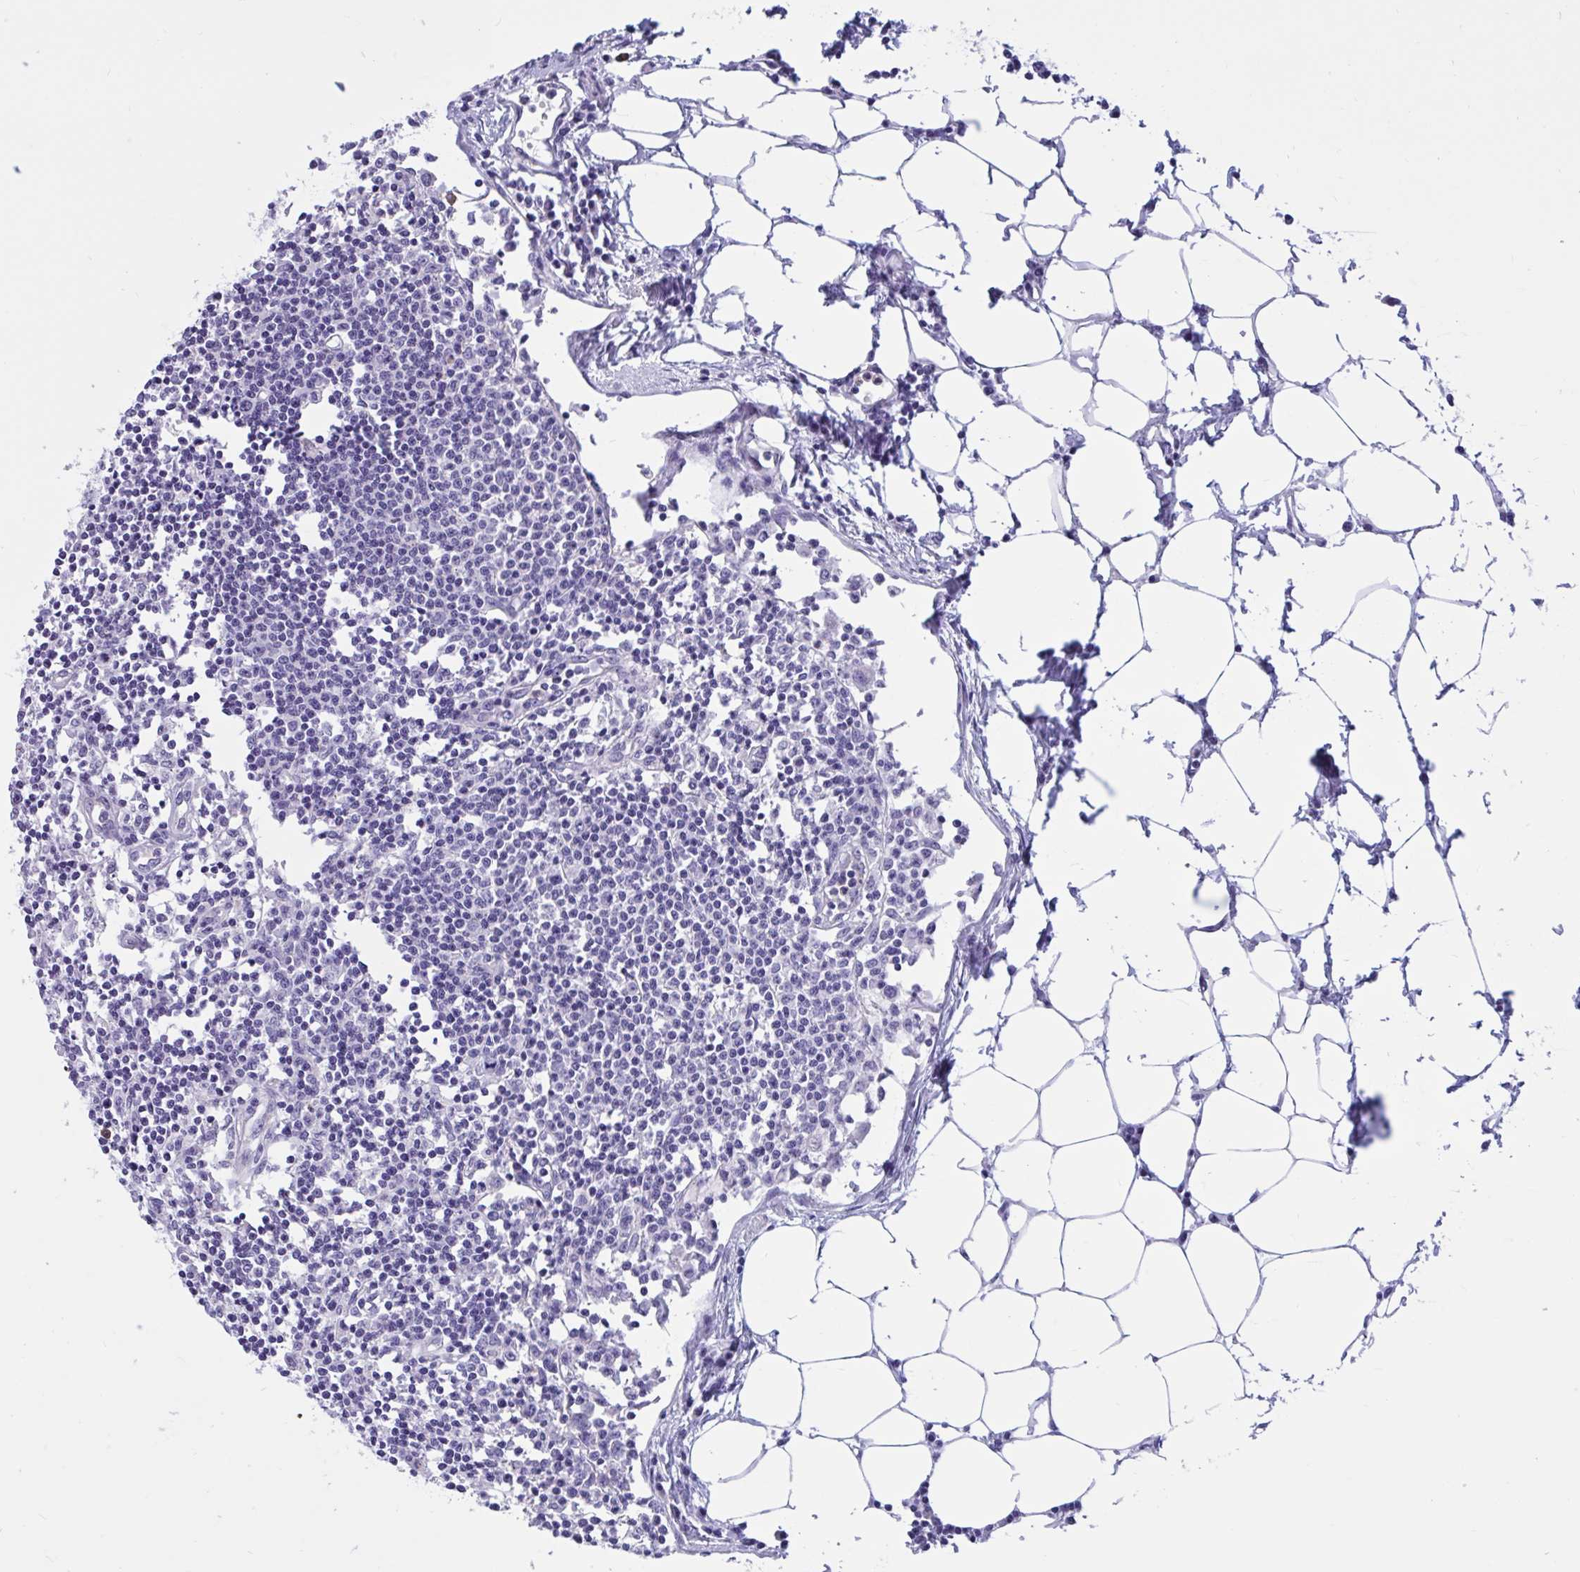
{"staining": {"intensity": "weak", "quantity": "<25%", "location": "cytoplasmic/membranous"}, "tissue": "lymph node", "cell_type": "Germinal center cells", "image_type": "normal", "snomed": [{"axis": "morphology", "description": "Normal tissue, NOS"}, {"axis": "topography", "description": "Lymph node"}], "caption": "Immunohistochemistry (IHC) image of benign lymph node: lymph node stained with DAB demonstrates no significant protein positivity in germinal center cells. (Stains: DAB immunohistochemistry with hematoxylin counter stain, Microscopy: brightfield microscopy at high magnification).", "gene": "RNASE3", "patient": {"sex": "female", "age": 78}}